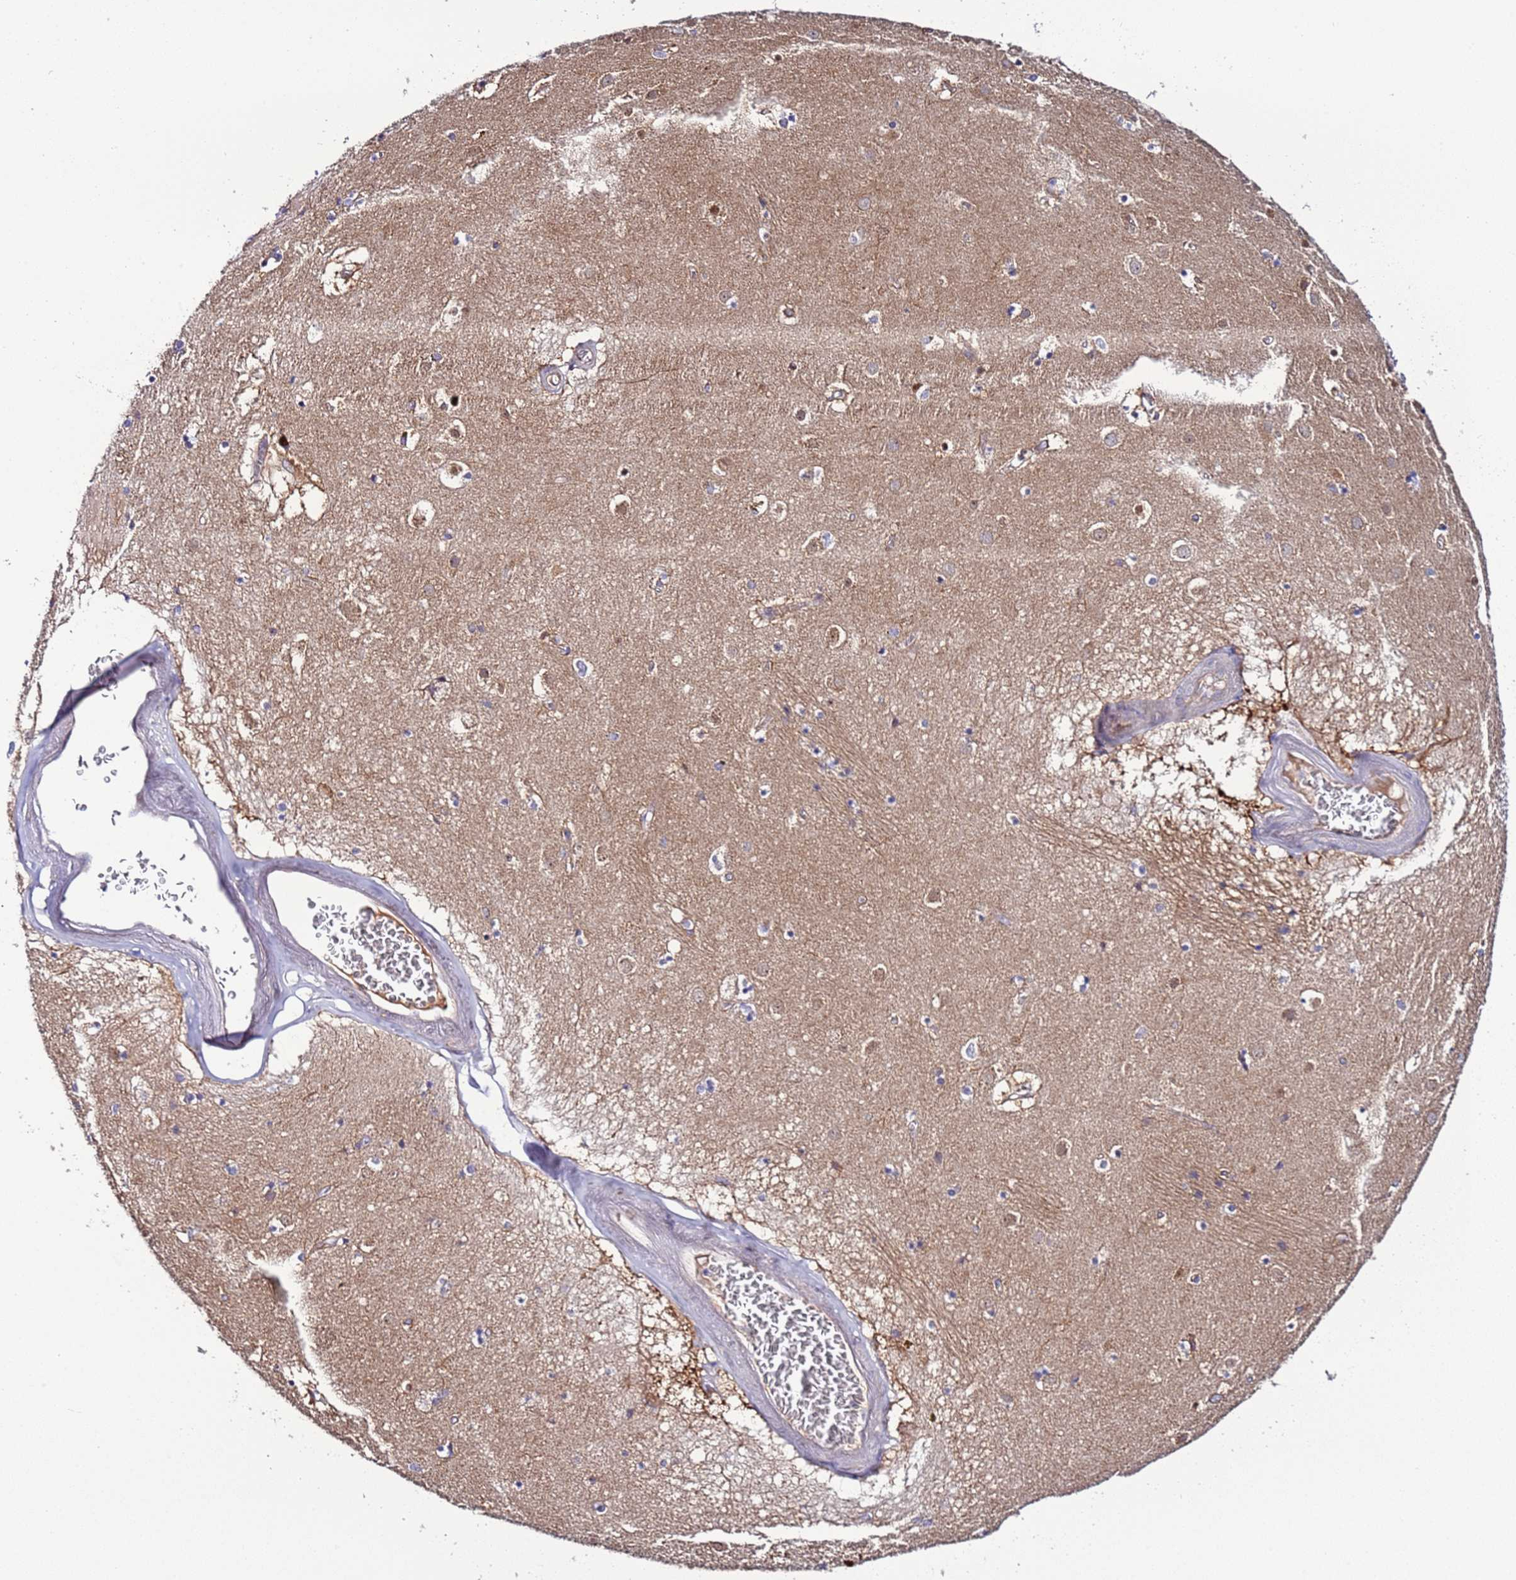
{"staining": {"intensity": "negative", "quantity": "none", "location": "none"}, "tissue": "caudate", "cell_type": "Glial cells", "image_type": "normal", "snomed": [{"axis": "morphology", "description": "Normal tissue, NOS"}, {"axis": "topography", "description": "Lateral ventricle wall"}], "caption": "IHC of normal human caudate shows no expression in glial cells. (DAB immunohistochemistry (IHC), high magnification).", "gene": "SPCS1", "patient": {"sex": "male", "age": 70}}